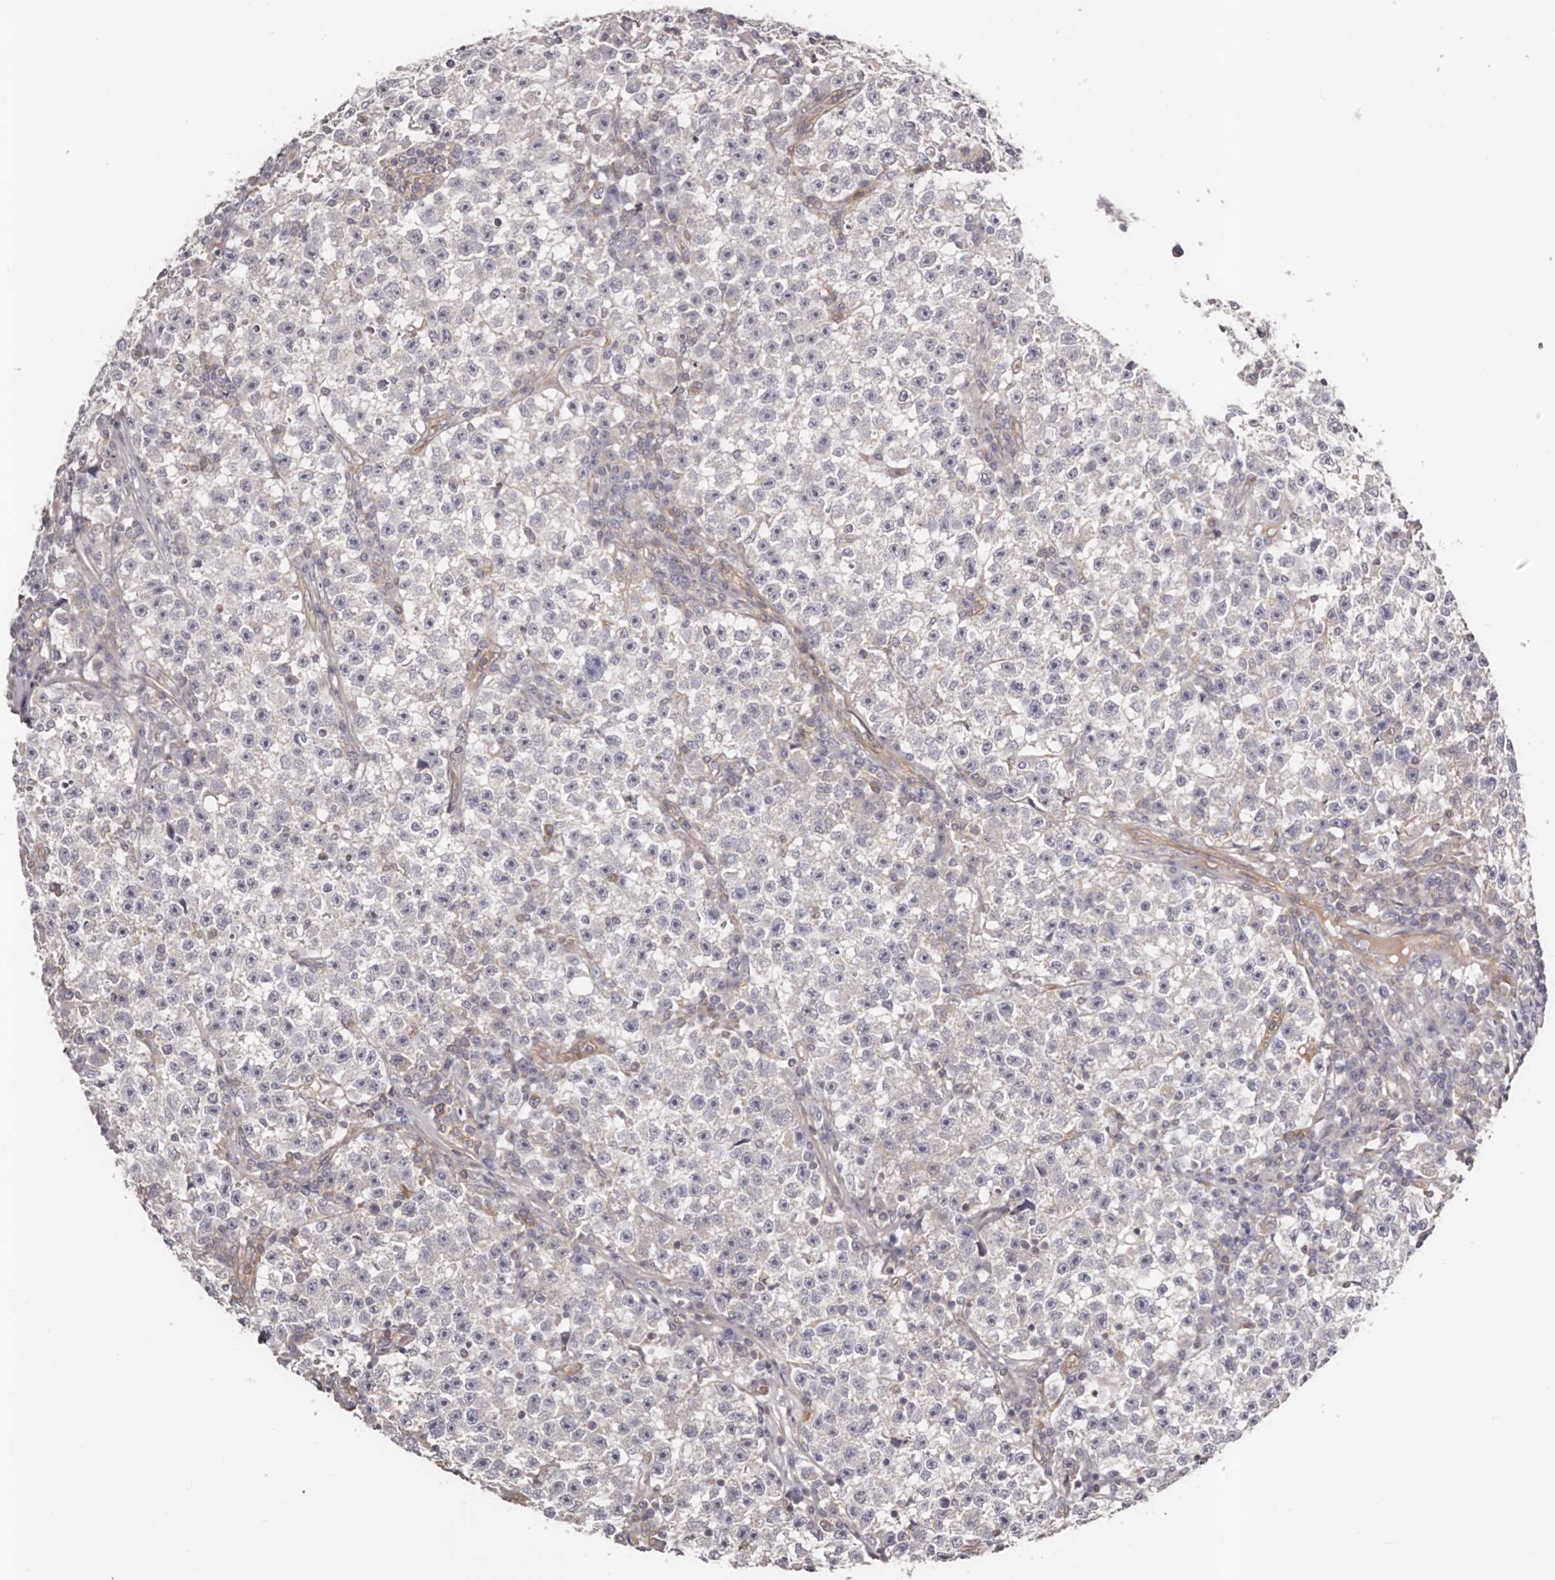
{"staining": {"intensity": "negative", "quantity": "none", "location": "none"}, "tissue": "testis cancer", "cell_type": "Tumor cells", "image_type": "cancer", "snomed": [{"axis": "morphology", "description": "Seminoma, NOS"}, {"axis": "topography", "description": "Testis"}], "caption": "Immunohistochemical staining of seminoma (testis) reveals no significant expression in tumor cells.", "gene": "DMRT2", "patient": {"sex": "male", "age": 22}}